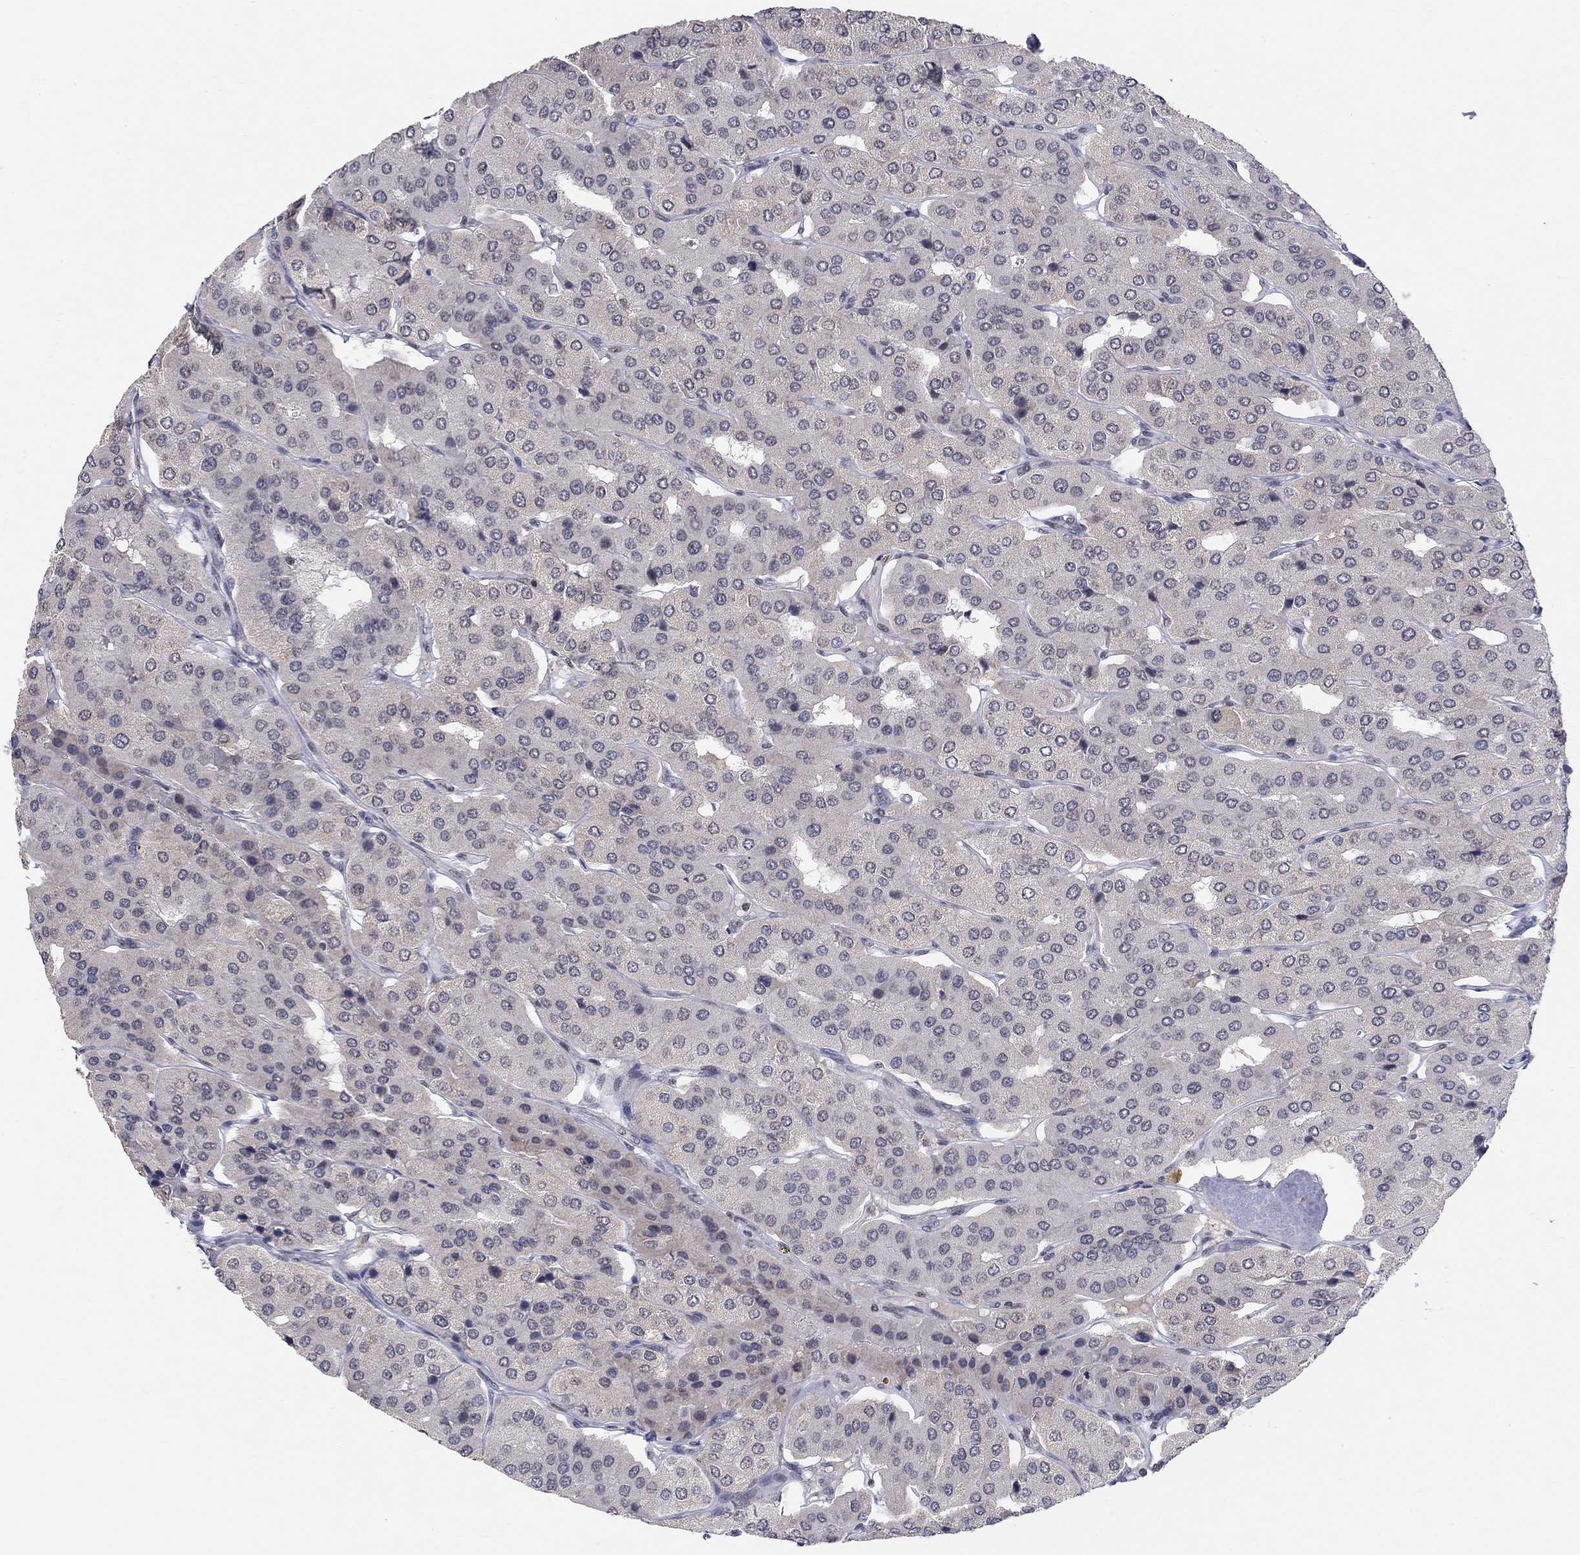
{"staining": {"intensity": "negative", "quantity": "none", "location": "none"}, "tissue": "parathyroid gland", "cell_type": "Glandular cells", "image_type": "normal", "snomed": [{"axis": "morphology", "description": "Normal tissue, NOS"}, {"axis": "morphology", "description": "Adenoma, NOS"}, {"axis": "topography", "description": "Parathyroid gland"}], "caption": "A photomicrograph of human parathyroid gland is negative for staining in glandular cells. (Brightfield microscopy of DAB IHC at high magnification).", "gene": "KLF12", "patient": {"sex": "female", "age": 86}}